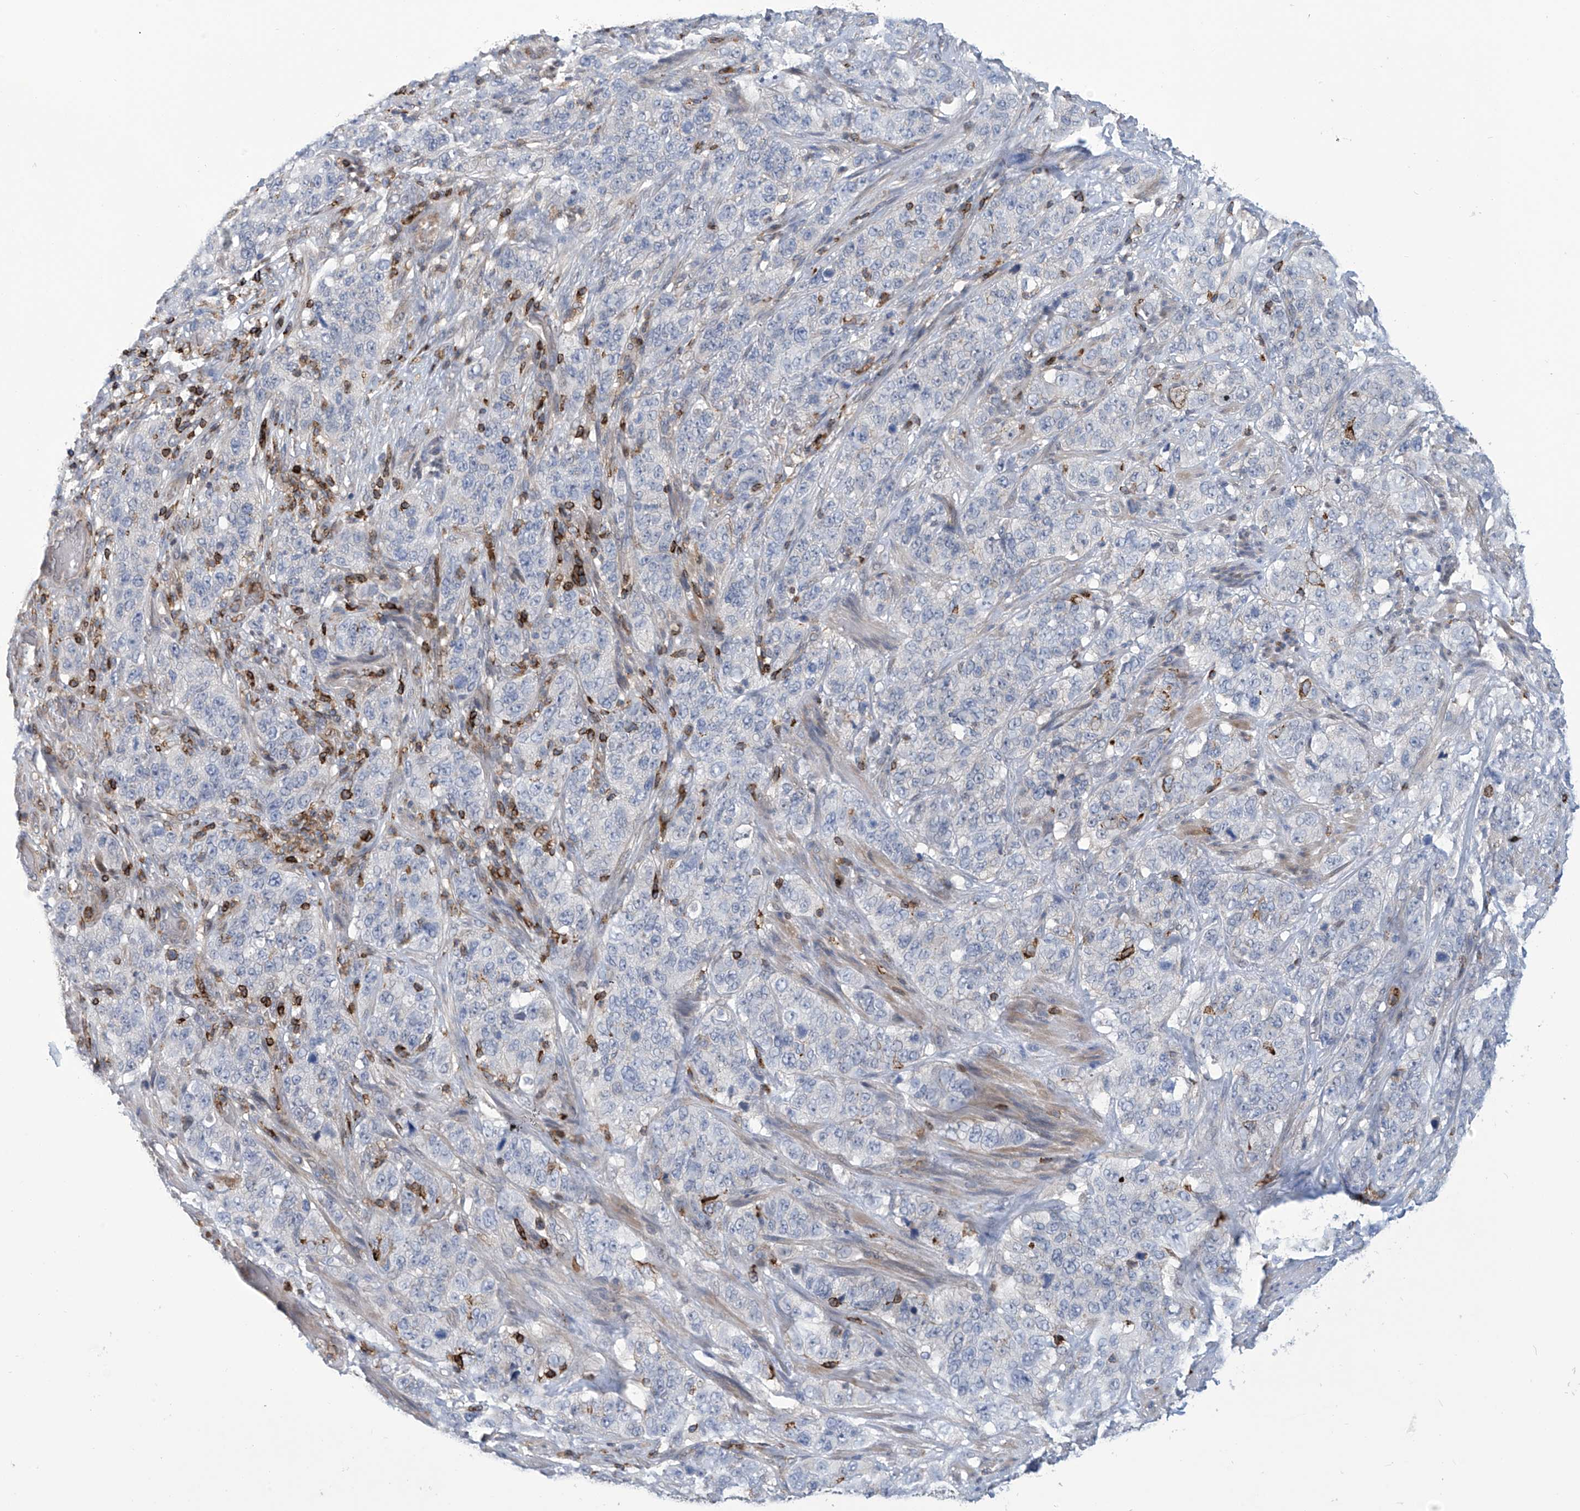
{"staining": {"intensity": "negative", "quantity": "none", "location": "none"}, "tissue": "stomach cancer", "cell_type": "Tumor cells", "image_type": "cancer", "snomed": [{"axis": "morphology", "description": "Adenocarcinoma, NOS"}, {"axis": "topography", "description": "Stomach"}], "caption": "Protein analysis of stomach cancer shows no significant positivity in tumor cells.", "gene": "IBA57", "patient": {"sex": "male", "age": 48}}